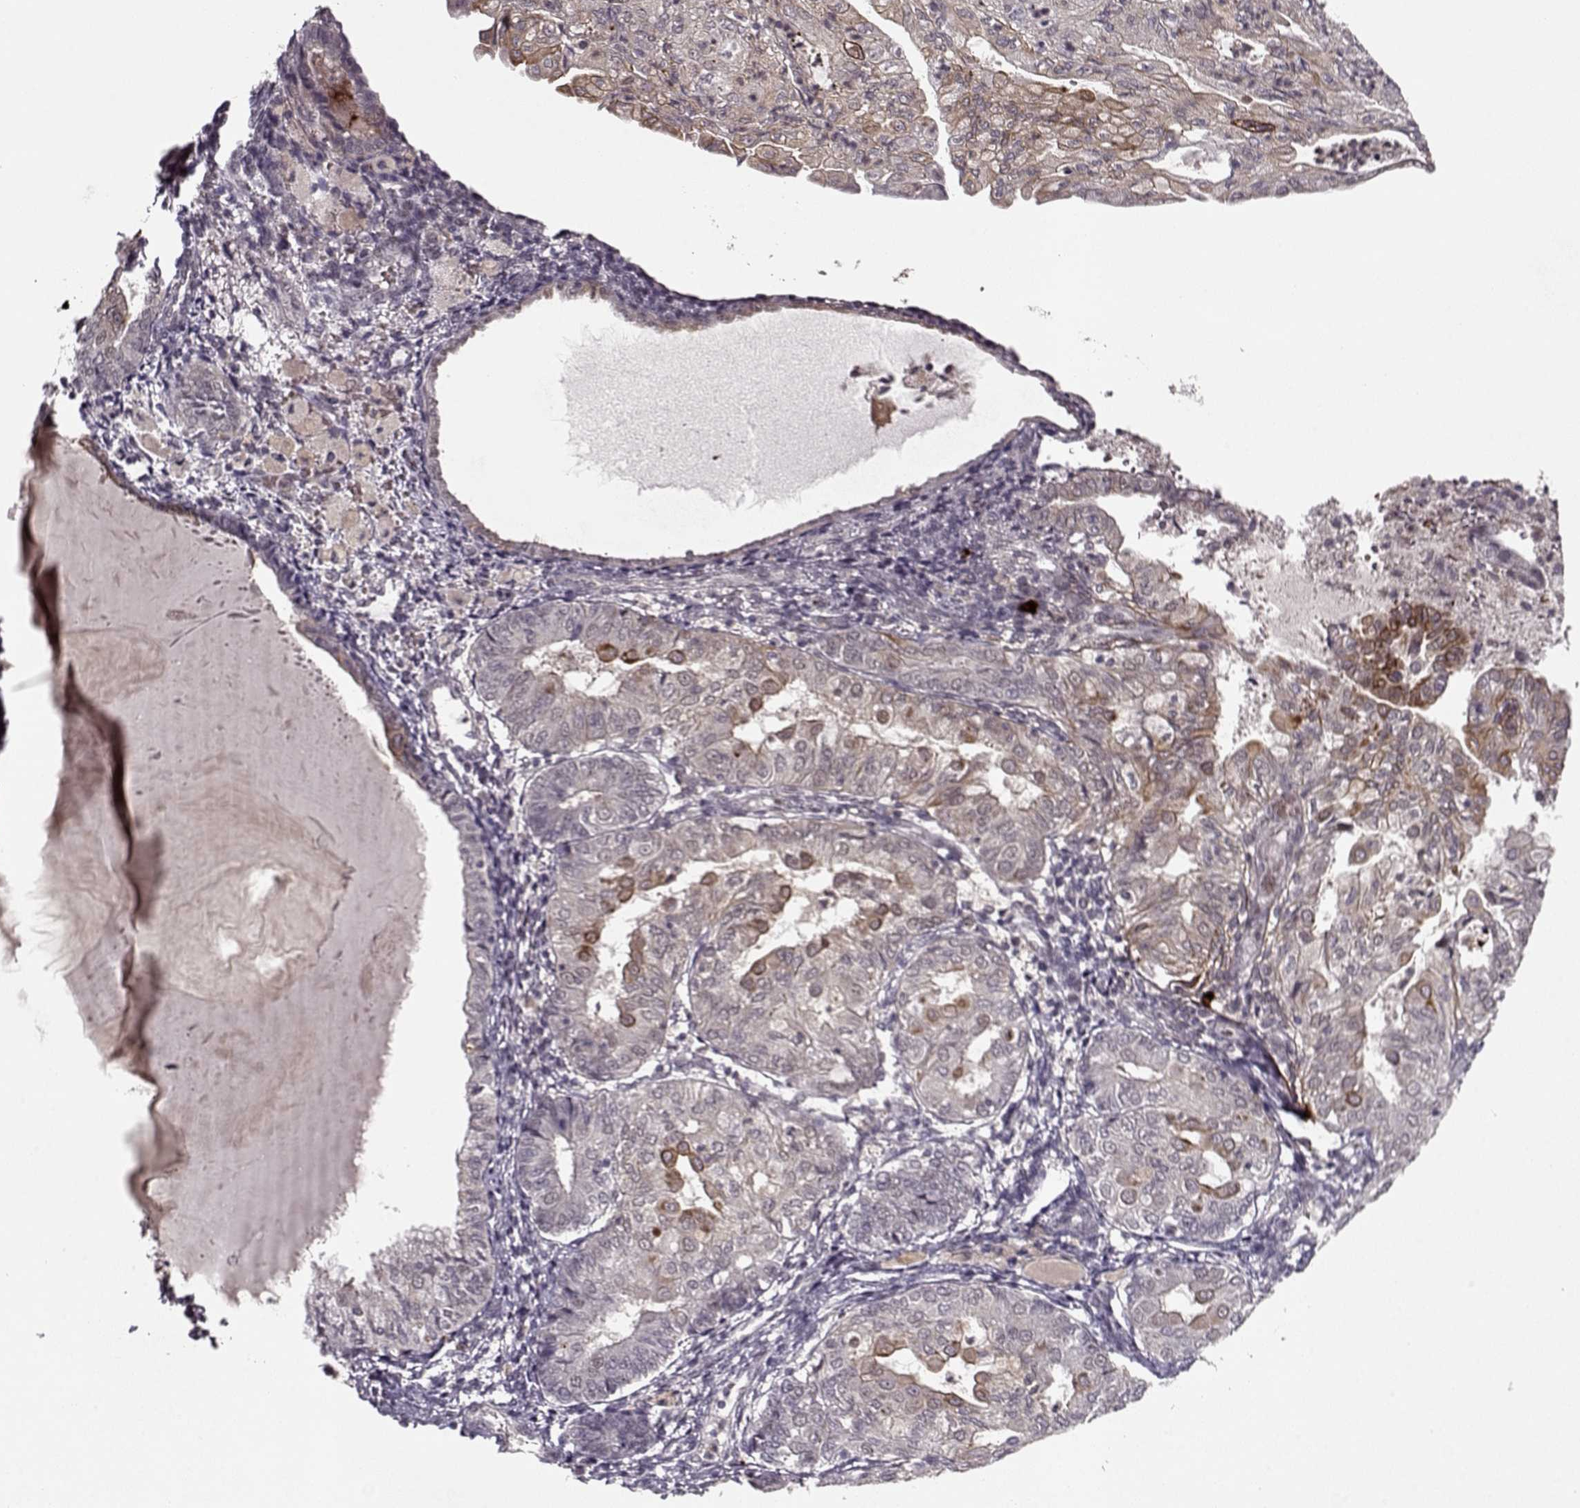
{"staining": {"intensity": "strong", "quantity": "<25%", "location": "cytoplasmic/membranous"}, "tissue": "endometrial cancer", "cell_type": "Tumor cells", "image_type": "cancer", "snomed": [{"axis": "morphology", "description": "Adenocarcinoma, NOS"}, {"axis": "topography", "description": "Endometrium"}], "caption": "Protein expression analysis of adenocarcinoma (endometrial) exhibits strong cytoplasmic/membranous positivity in approximately <25% of tumor cells. (brown staining indicates protein expression, while blue staining denotes nuclei).", "gene": "DENND4B", "patient": {"sex": "female", "age": 68}}